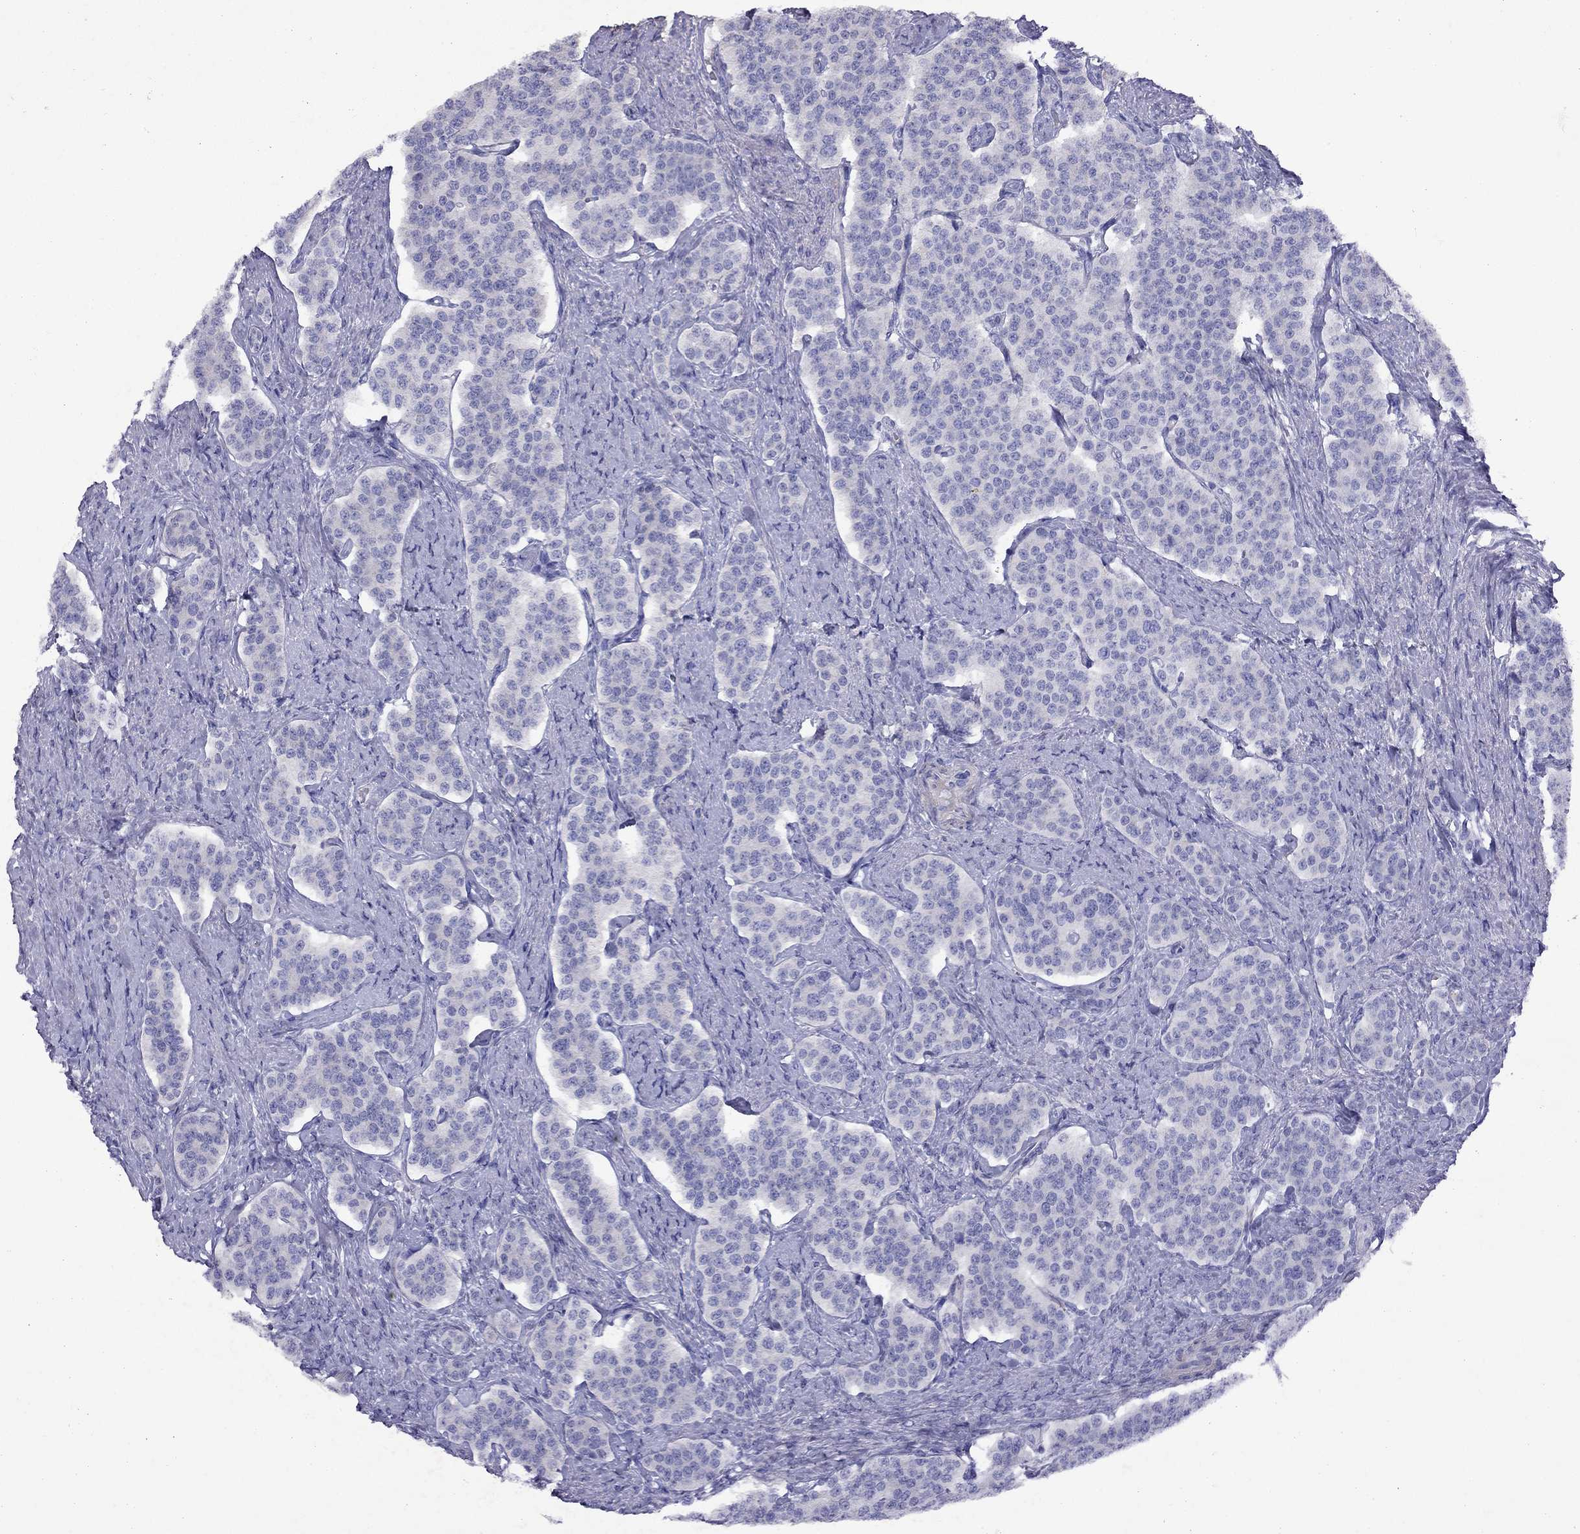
{"staining": {"intensity": "negative", "quantity": "none", "location": "none"}, "tissue": "carcinoid", "cell_type": "Tumor cells", "image_type": "cancer", "snomed": [{"axis": "morphology", "description": "Carcinoid, malignant, NOS"}, {"axis": "topography", "description": "Small intestine"}], "caption": "Immunohistochemical staining of carcinoid reveals no significant staining in tumor cells. (Immunohistochemistry, brightfield microscopy, high magnification).", "gene": "GNAT3", "patient": {"sex": "female", "age": 58}}